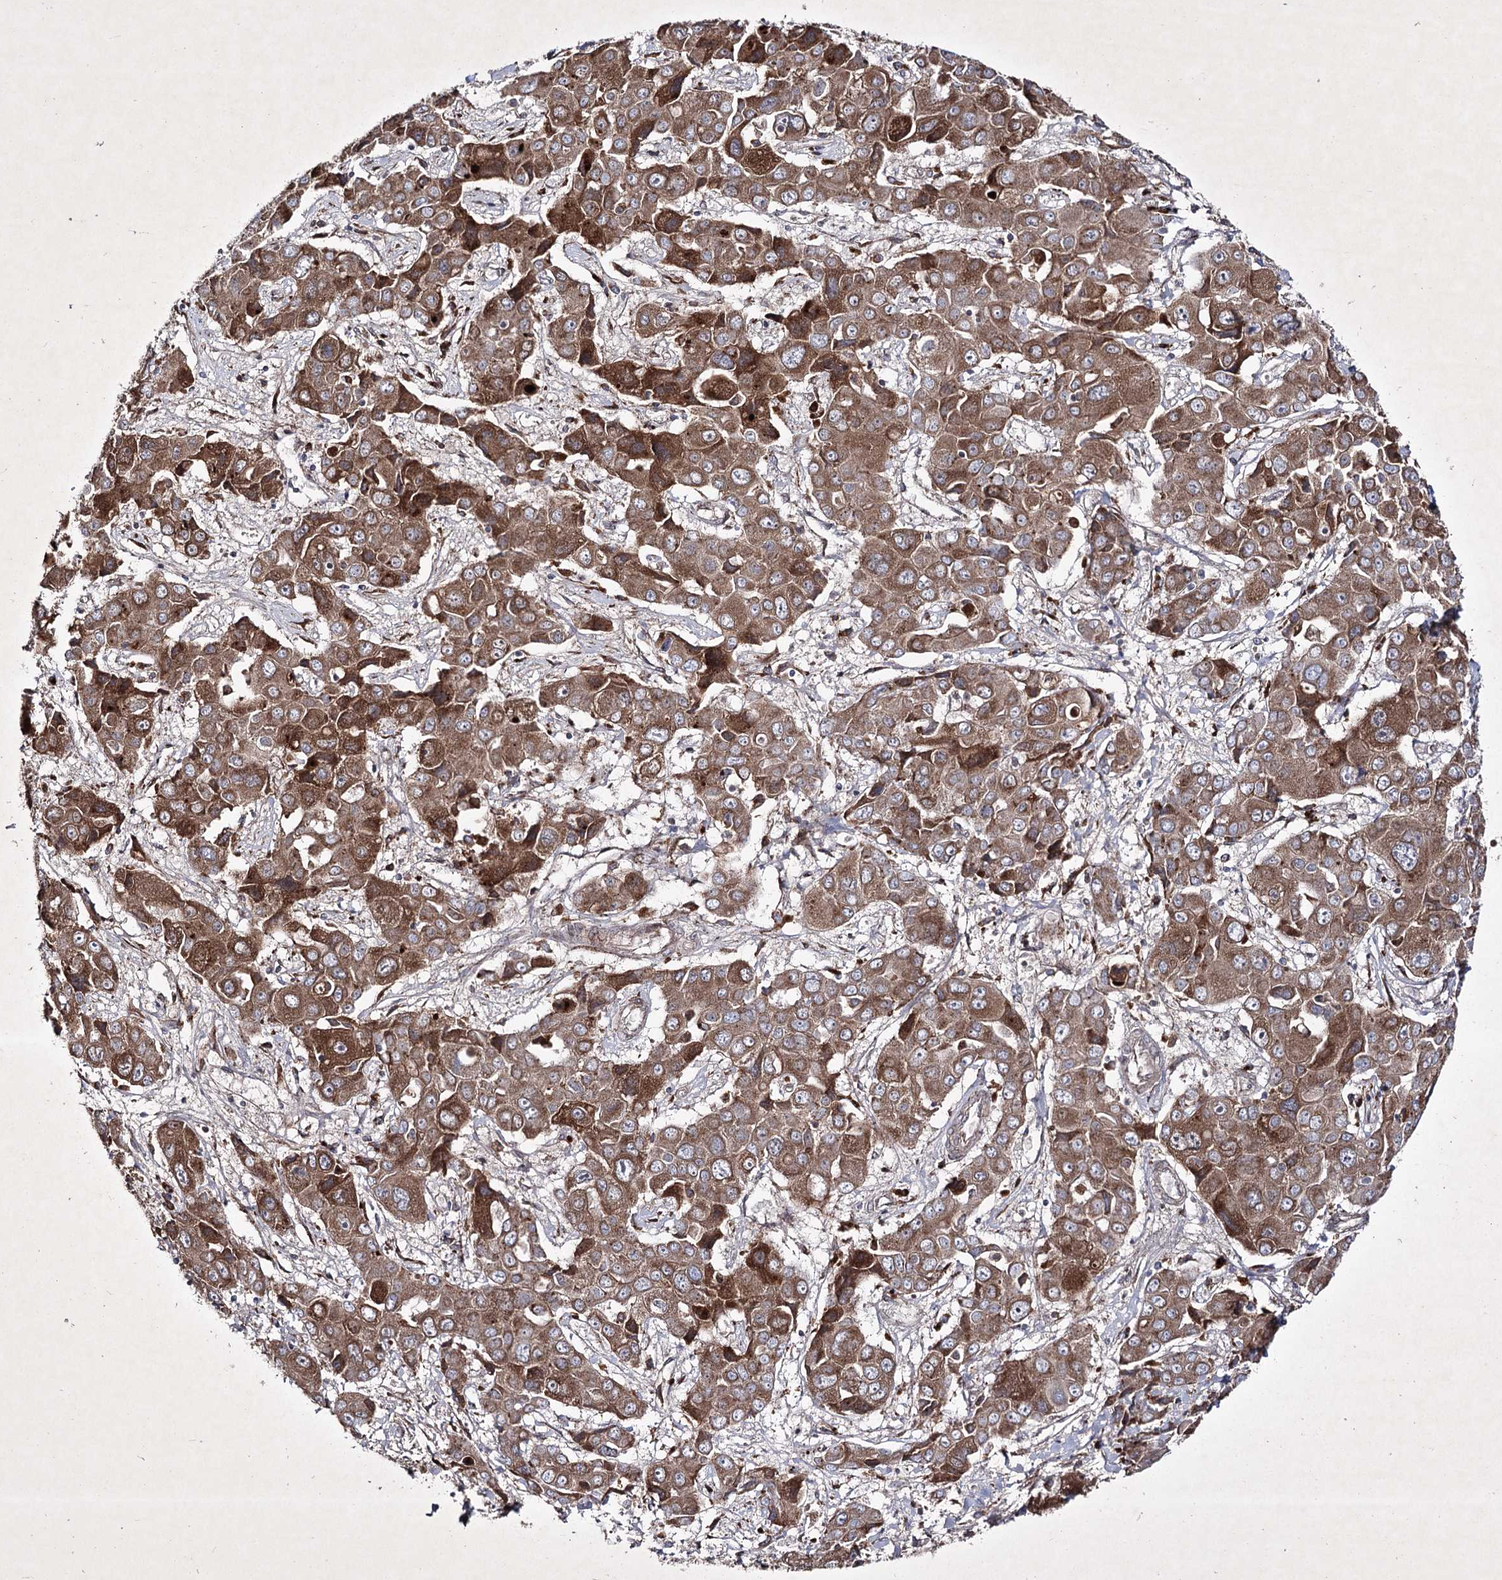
{"staining": {"intensity": "moderate", "quantity": ">75%", "location": "cytoplasmic/membranous"}, "tissue": "liver cancer", "cell_type": "Tumor cells", "image_type": "cancer", "snomed": [{"axis": "morphology", "description": "Cholangiocarcinoma"}, {"axis": "topography", "description": "Liver"}], "caption": "A high-resolution micrograph shows IHC staining of liver cancer (cholangiocarcinoma), which displays moderate cytoplasmic/membranous positivity in approximately >75% of tumor cells.", "gene": "ALG9", "patient": {"sex": "male", "age": 67}}